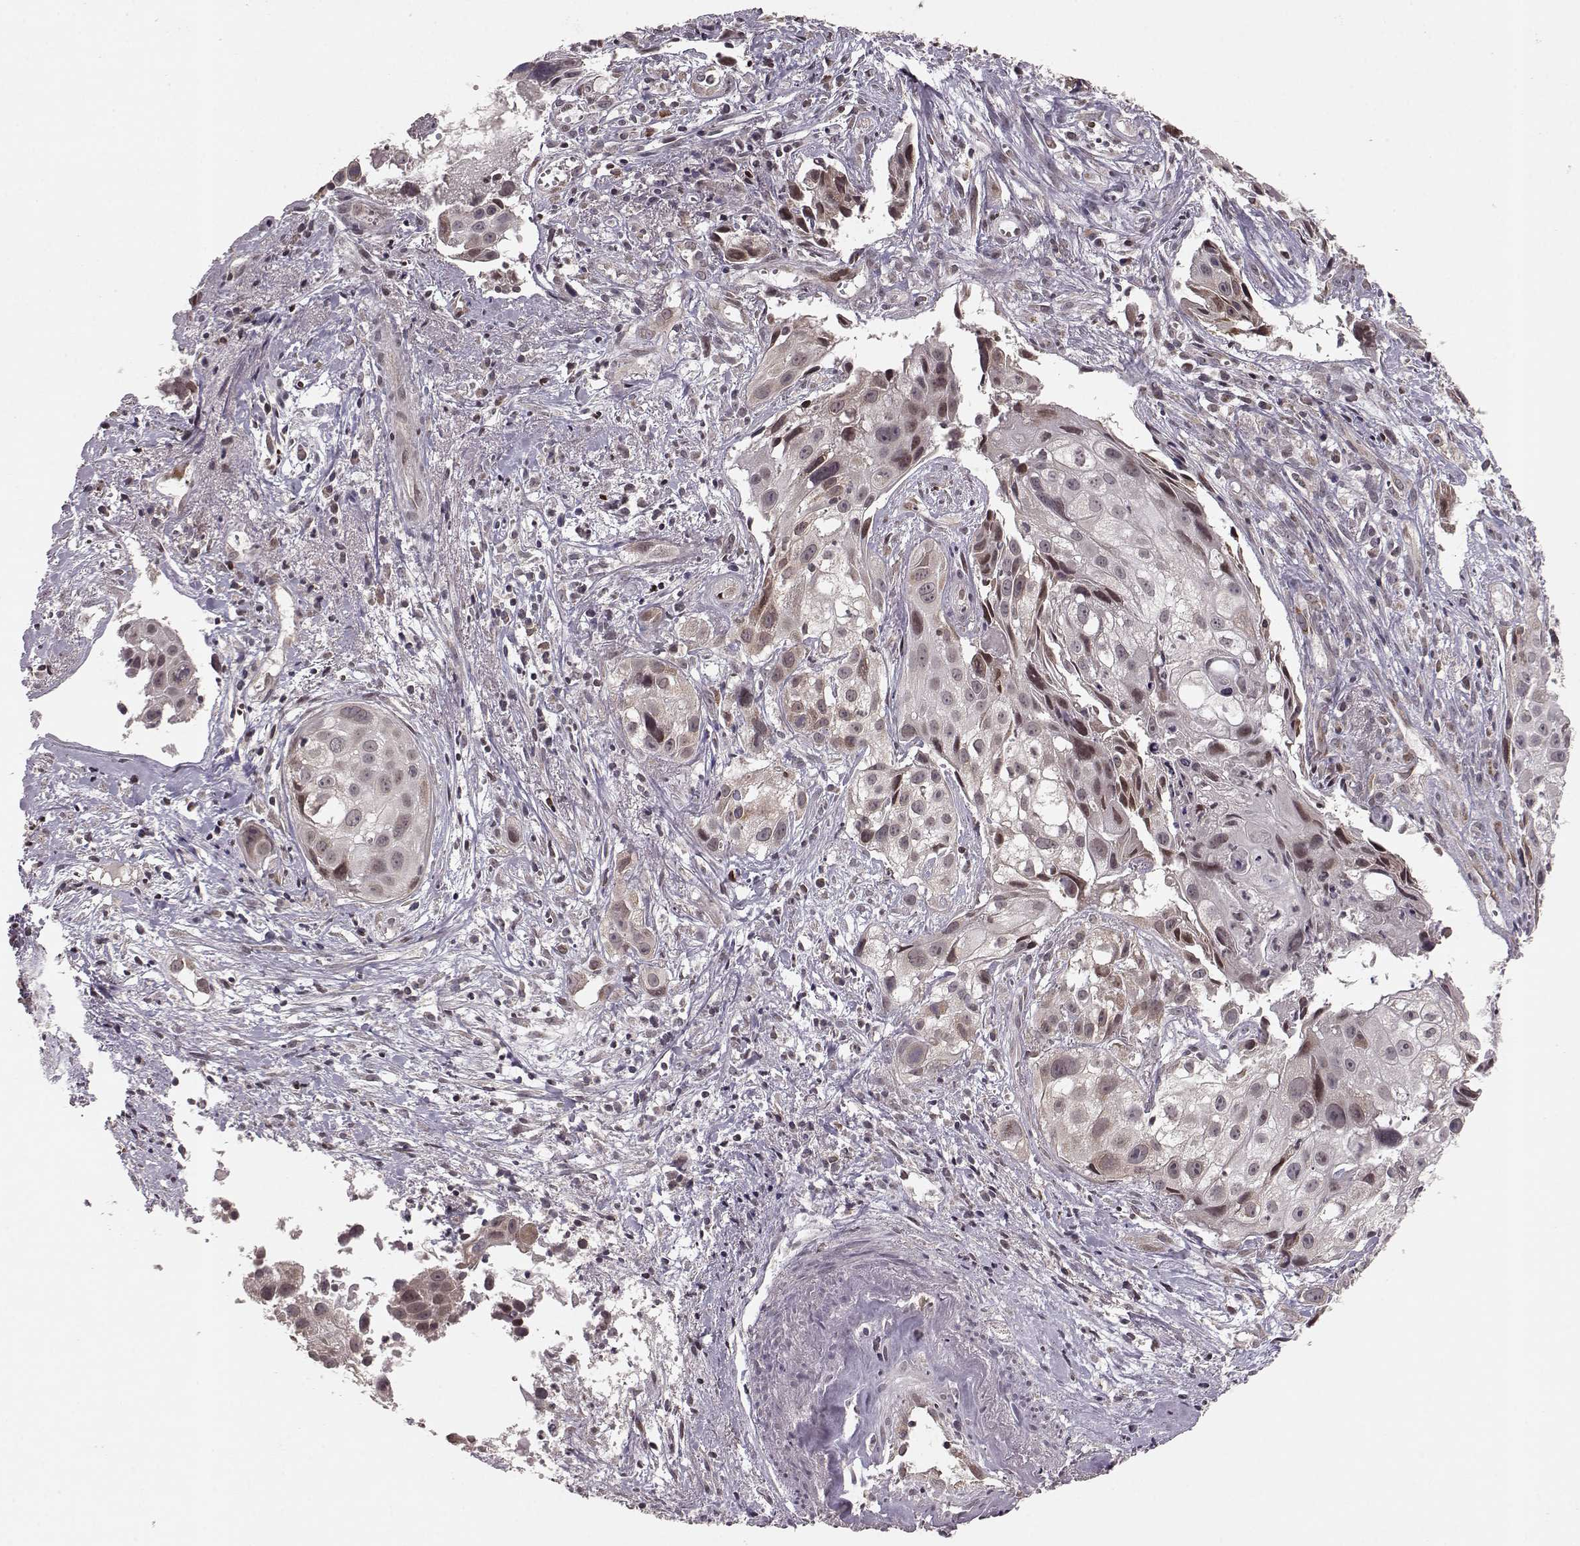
{"staining": {"intensity": "weak", "quantity": ">75%", "location": "cytoplasmic/membranous"}, "tissue": "cervical cancer", "cell_type": "Tumor cells", "image_type": "cancer", "snomed": [{"axis": "morphology", "description": "Squamous cell carcinoma, NOS"}, {"axis": "topography", "description": "Cervix"}], "caption": "Human squamous cell carcinoma (cervical) stained with a brown dye demonstrates weak cytoplasmic/membranous positive staining in about >75% of tumor cells.", "gene": "ELOVL5", "patient": {"sex": "female", "age": 53}}